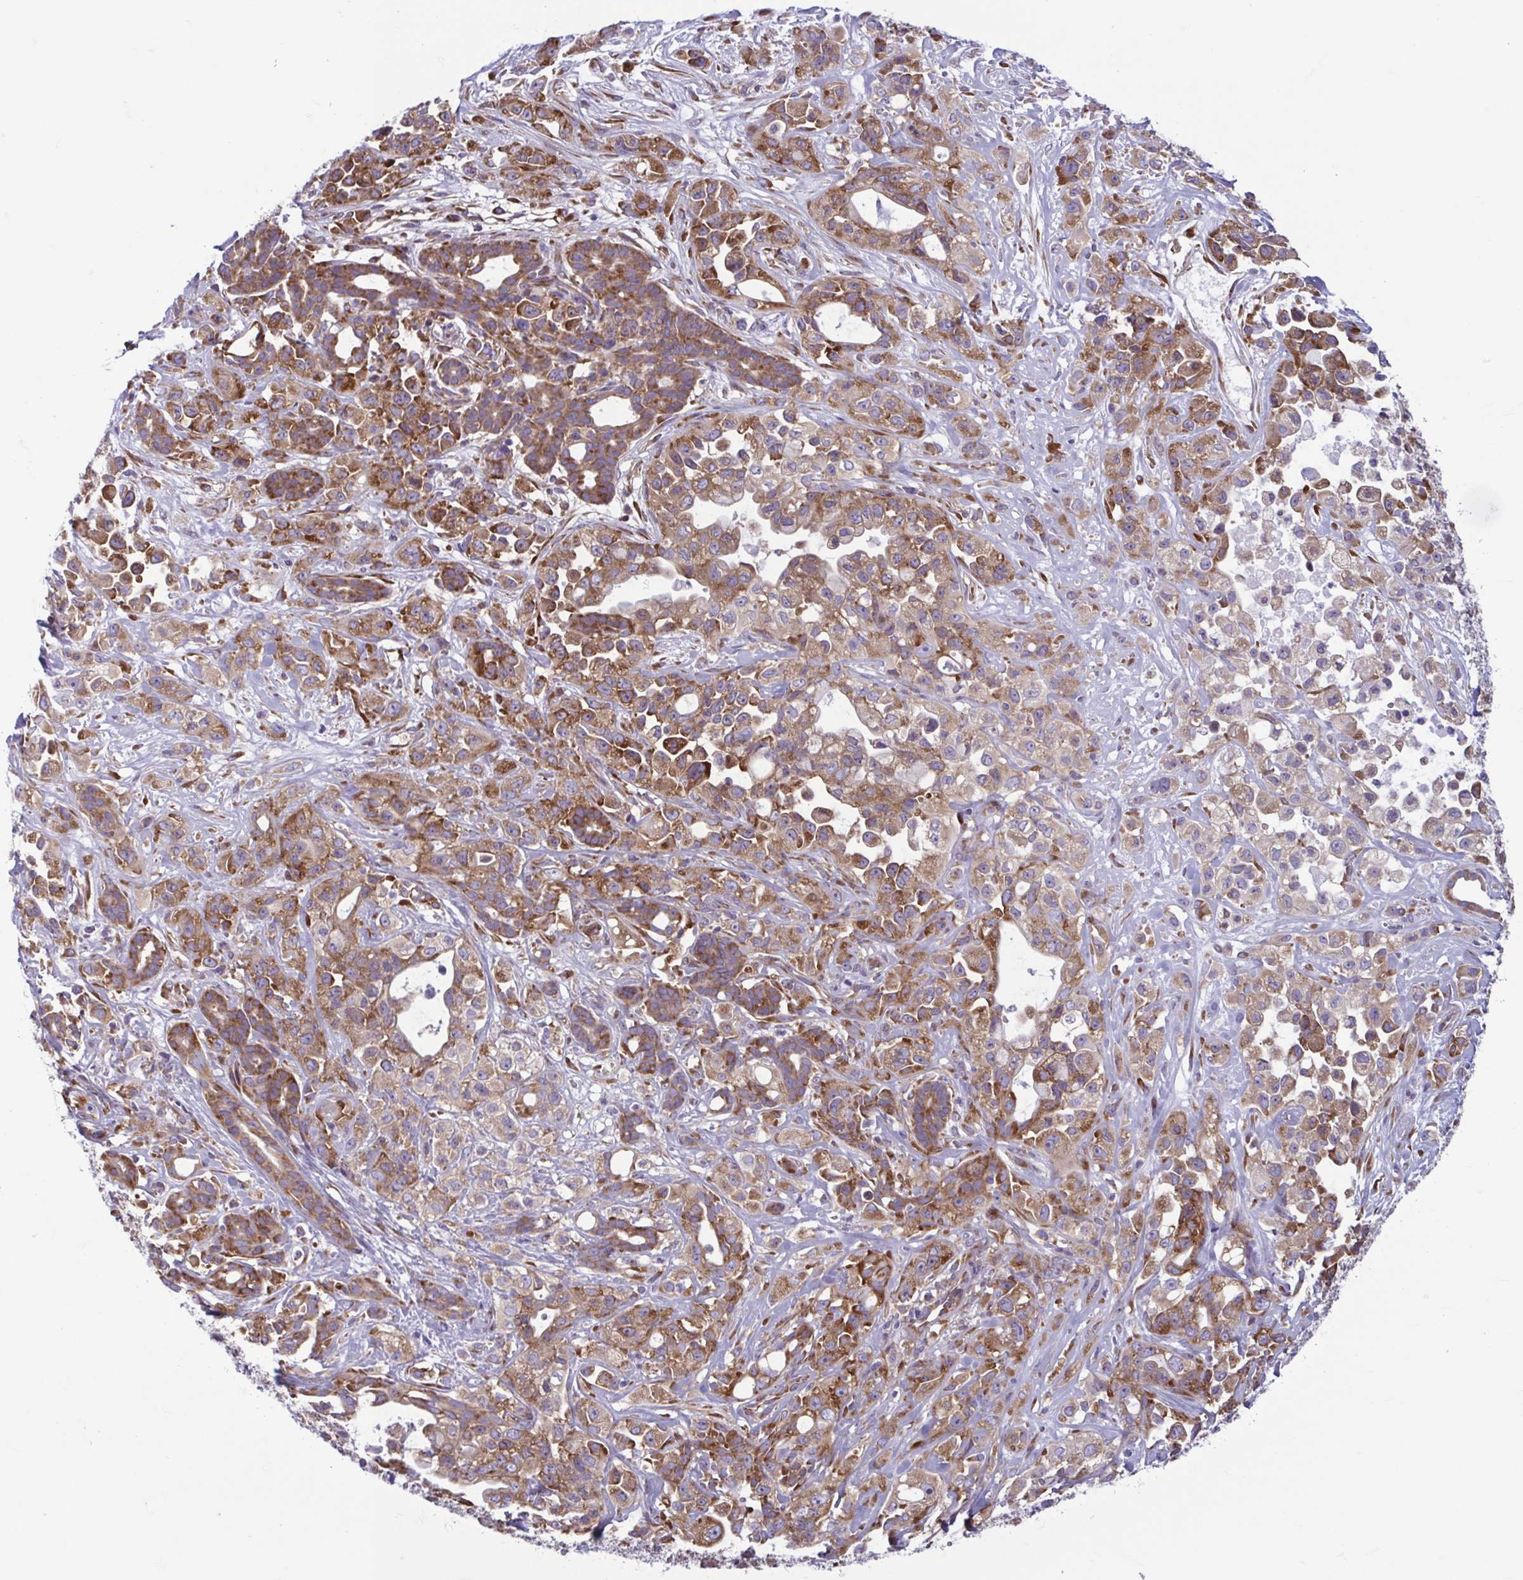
{"staining": {"intensity": "moderate", "quantity": ">75%", "location": "cytoplasmic/membranous"}, "tissue": "pancreatic cancer", "cell_type": "Tumor cells", "image_type": "cancer", "snomed": [{"axis": "morphology", "description": "Adenocarcinoma, NOS"}, {"axis": "topography", "description": "Pancreas"}], "caption": "There is medium levels of moderate cytoplasmic/membranous expression in tumor cells of pancreatic cancer, as demonstrated by immunohistochemical staining (brown color).", "gene": "RPS16", "patient": {"sex": "male", "age": 44}}